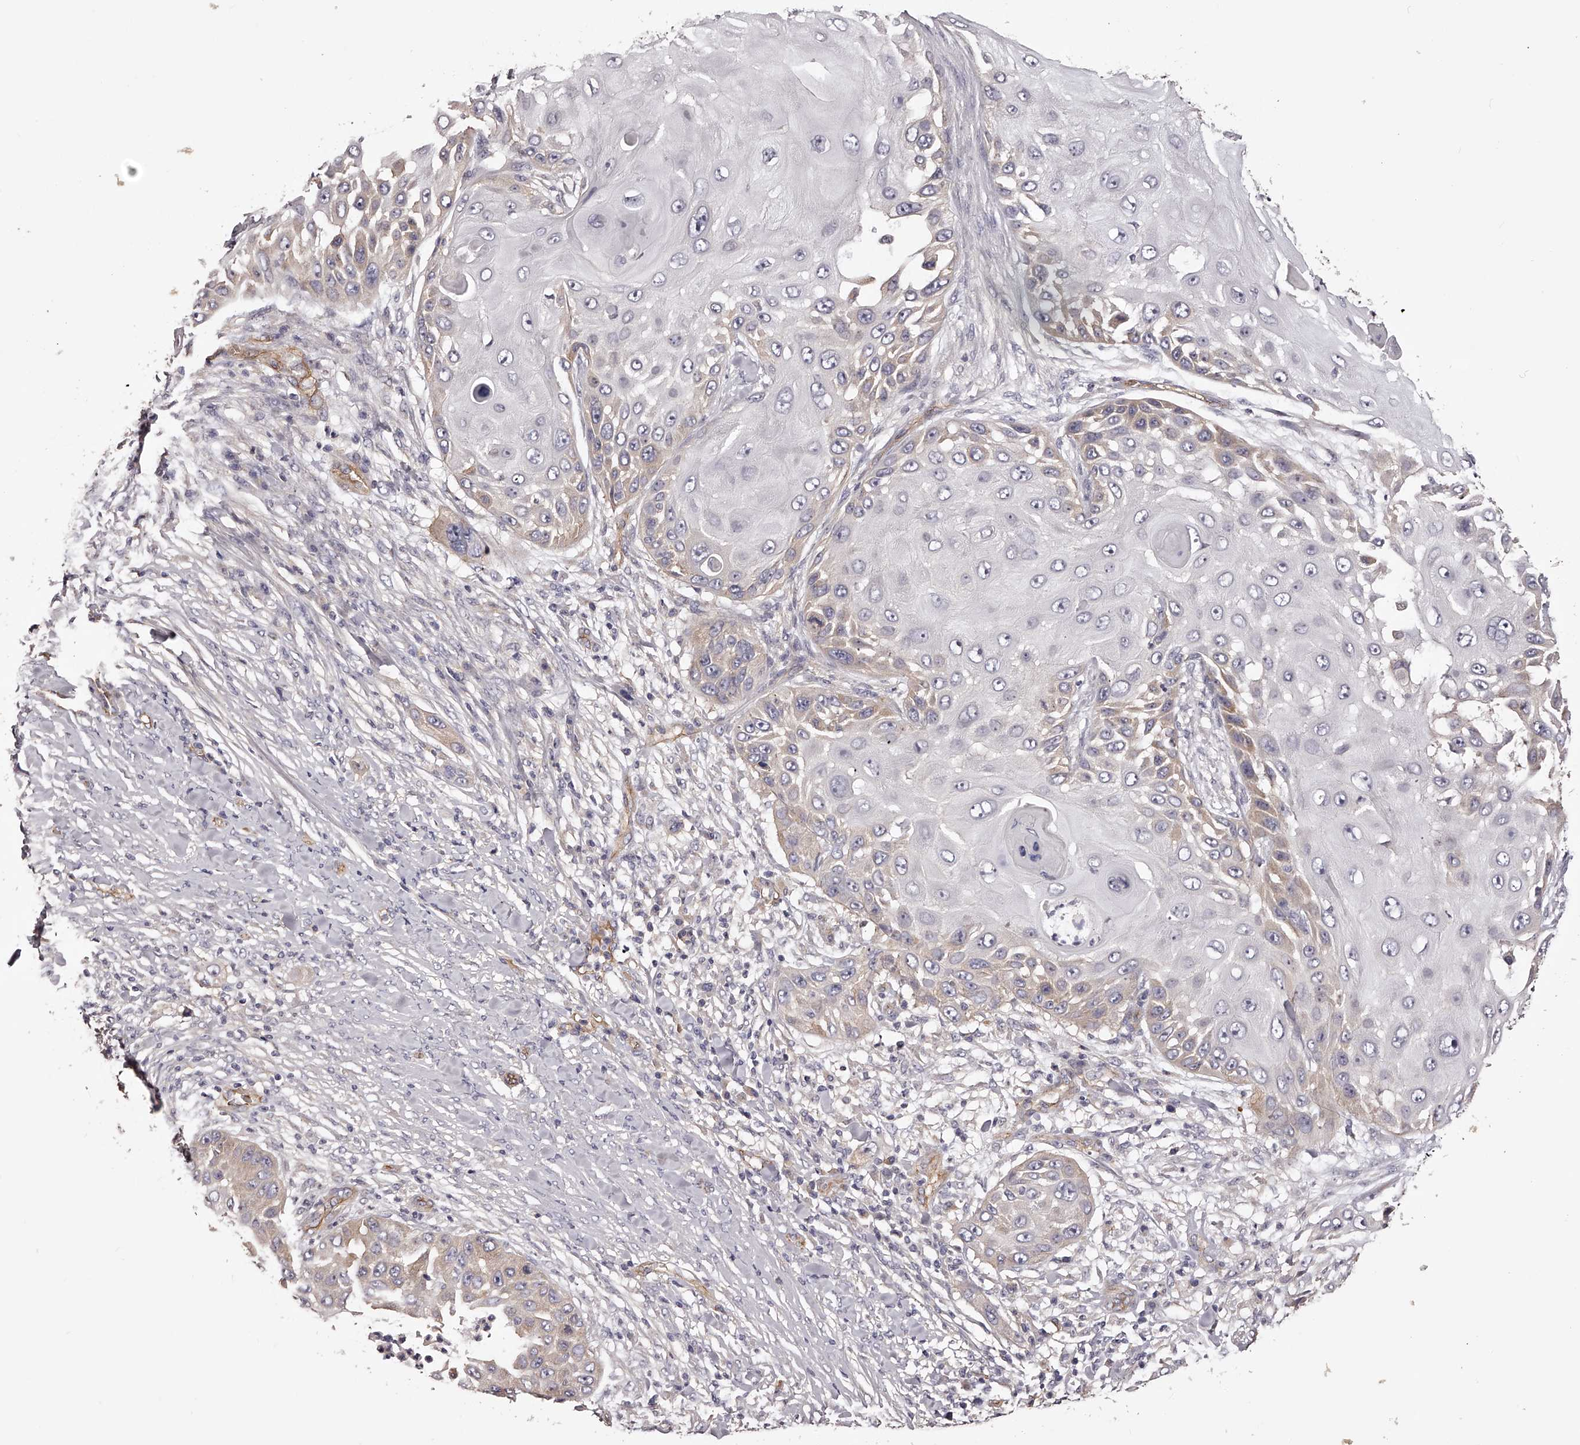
{"staining": {"intensity": "weak", "quantity": "<25%", "location": "cytoplasmic/membranous"}, "tissue": "skin cancer", "cell_type": "Tumor cells", "image_type": "cancer", "snomed": [{"axis": "morphology", "description": "Squamous cell carcinoma, NOS"}, {"axis": "topography", "description": "Skin"}], "caption": "Immunohistochemistry (IHC) histopathology image of neoplastic tissue: squamous cell carcinoma (skin) stained with DAB (3,3'-diaminobenzidine) exhibits no significant protein staining in tumor cells. (DAB (3,3'-diaminobenzidine) immunohistochemistry (IHC) with hematoxylin counter stain).", "gene": "LTV1", "patient": {"sex": "female", "age": 44}}